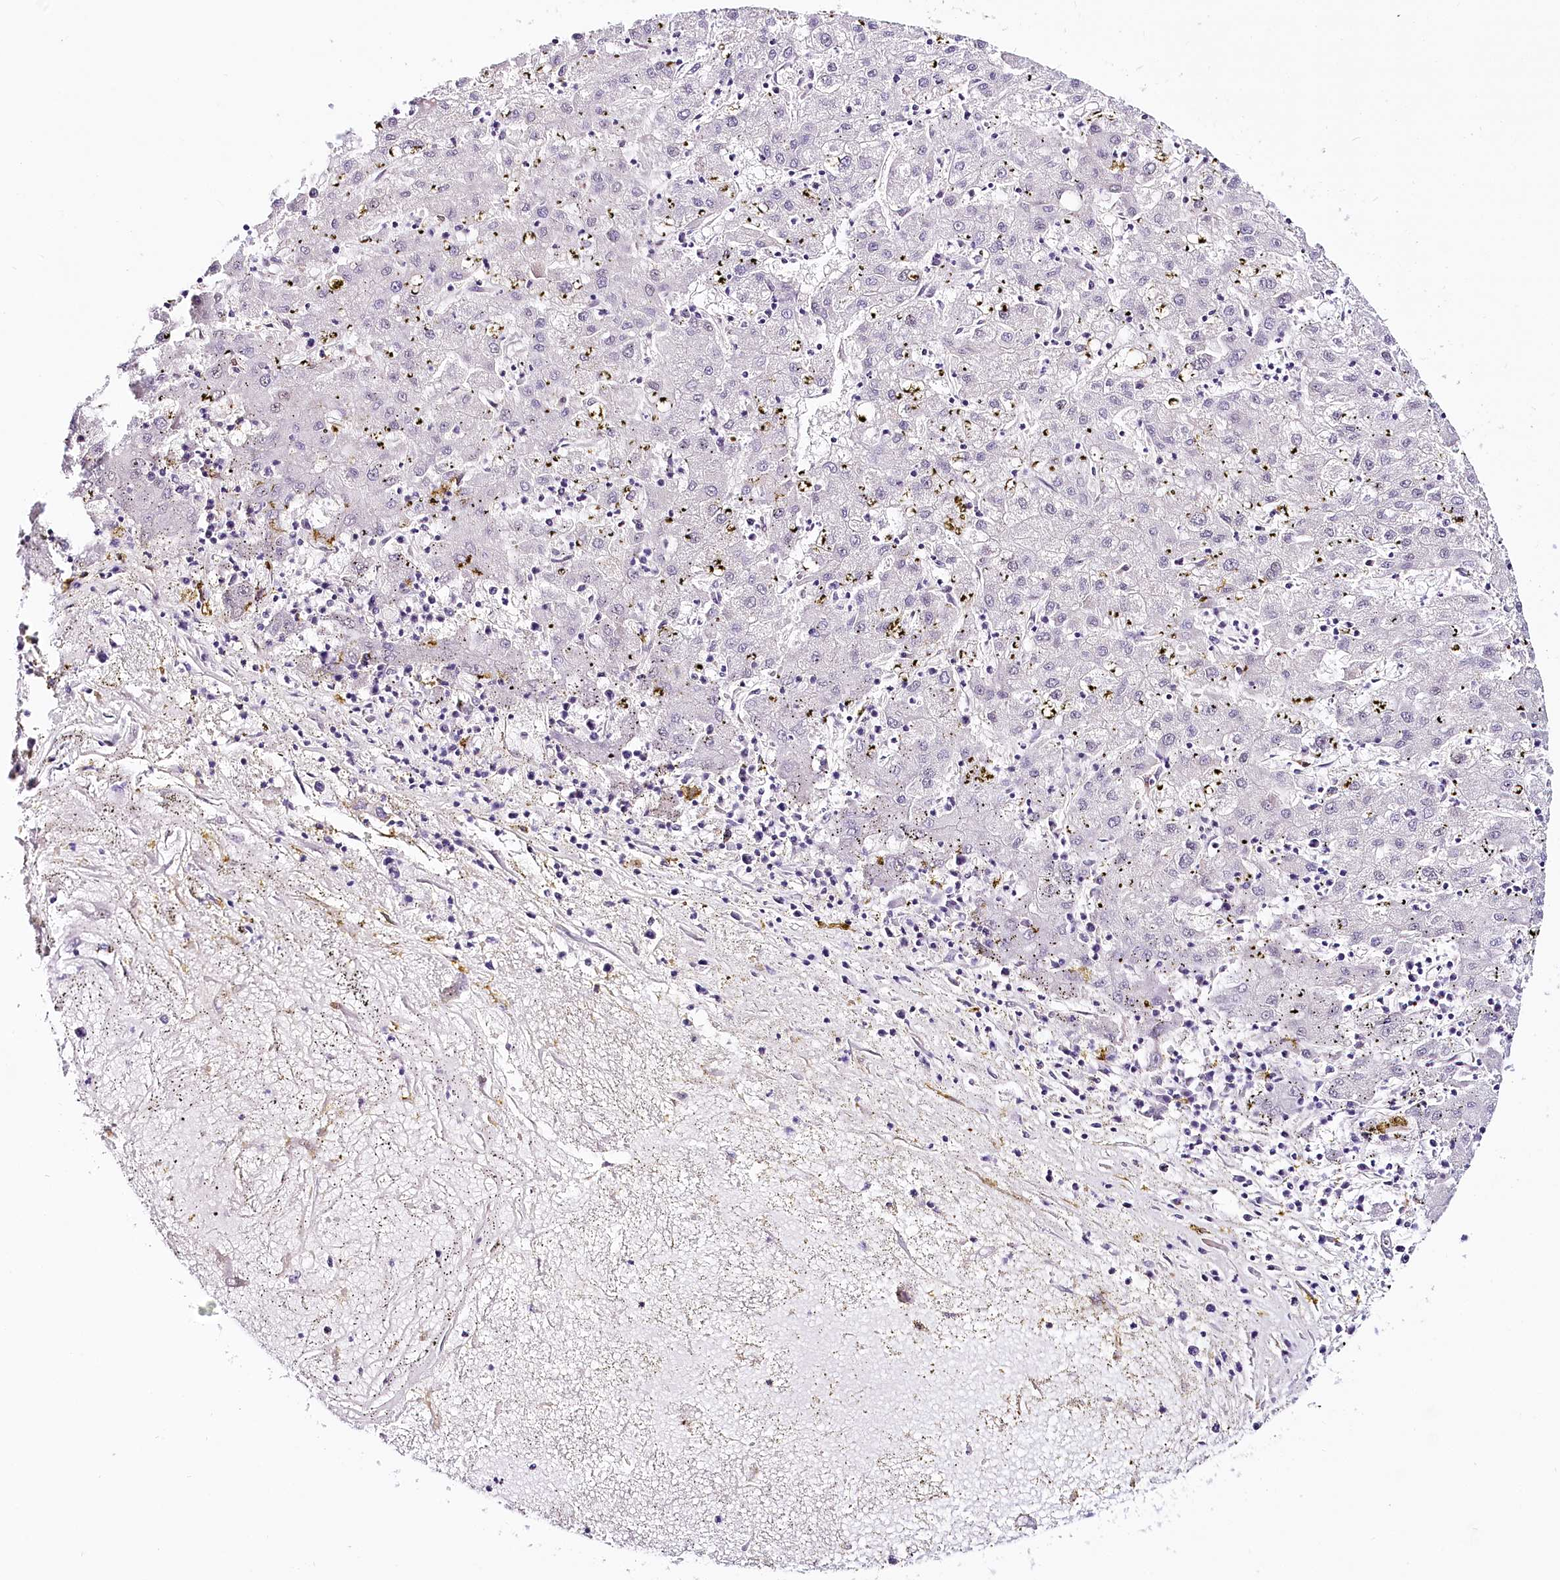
{"staining": {"intensity": "negative", "quantity": "none", "location": "none"}, "tissue": "liver cancer", "cell_type": "Tumor cells", "image_type": "cancer", "snomed": [{"axis": "morphology", "description": "Carcinoma, Hepatocellular, NOS"}, {"axis": "topography", "description": "Liver"}], "caption": "There is no significant positivity in tumor cells of liver cancer (hepatocellular carcinoma).", "gene": "PPP2R5B", "patient": {"sex": "male", "age": 72}}